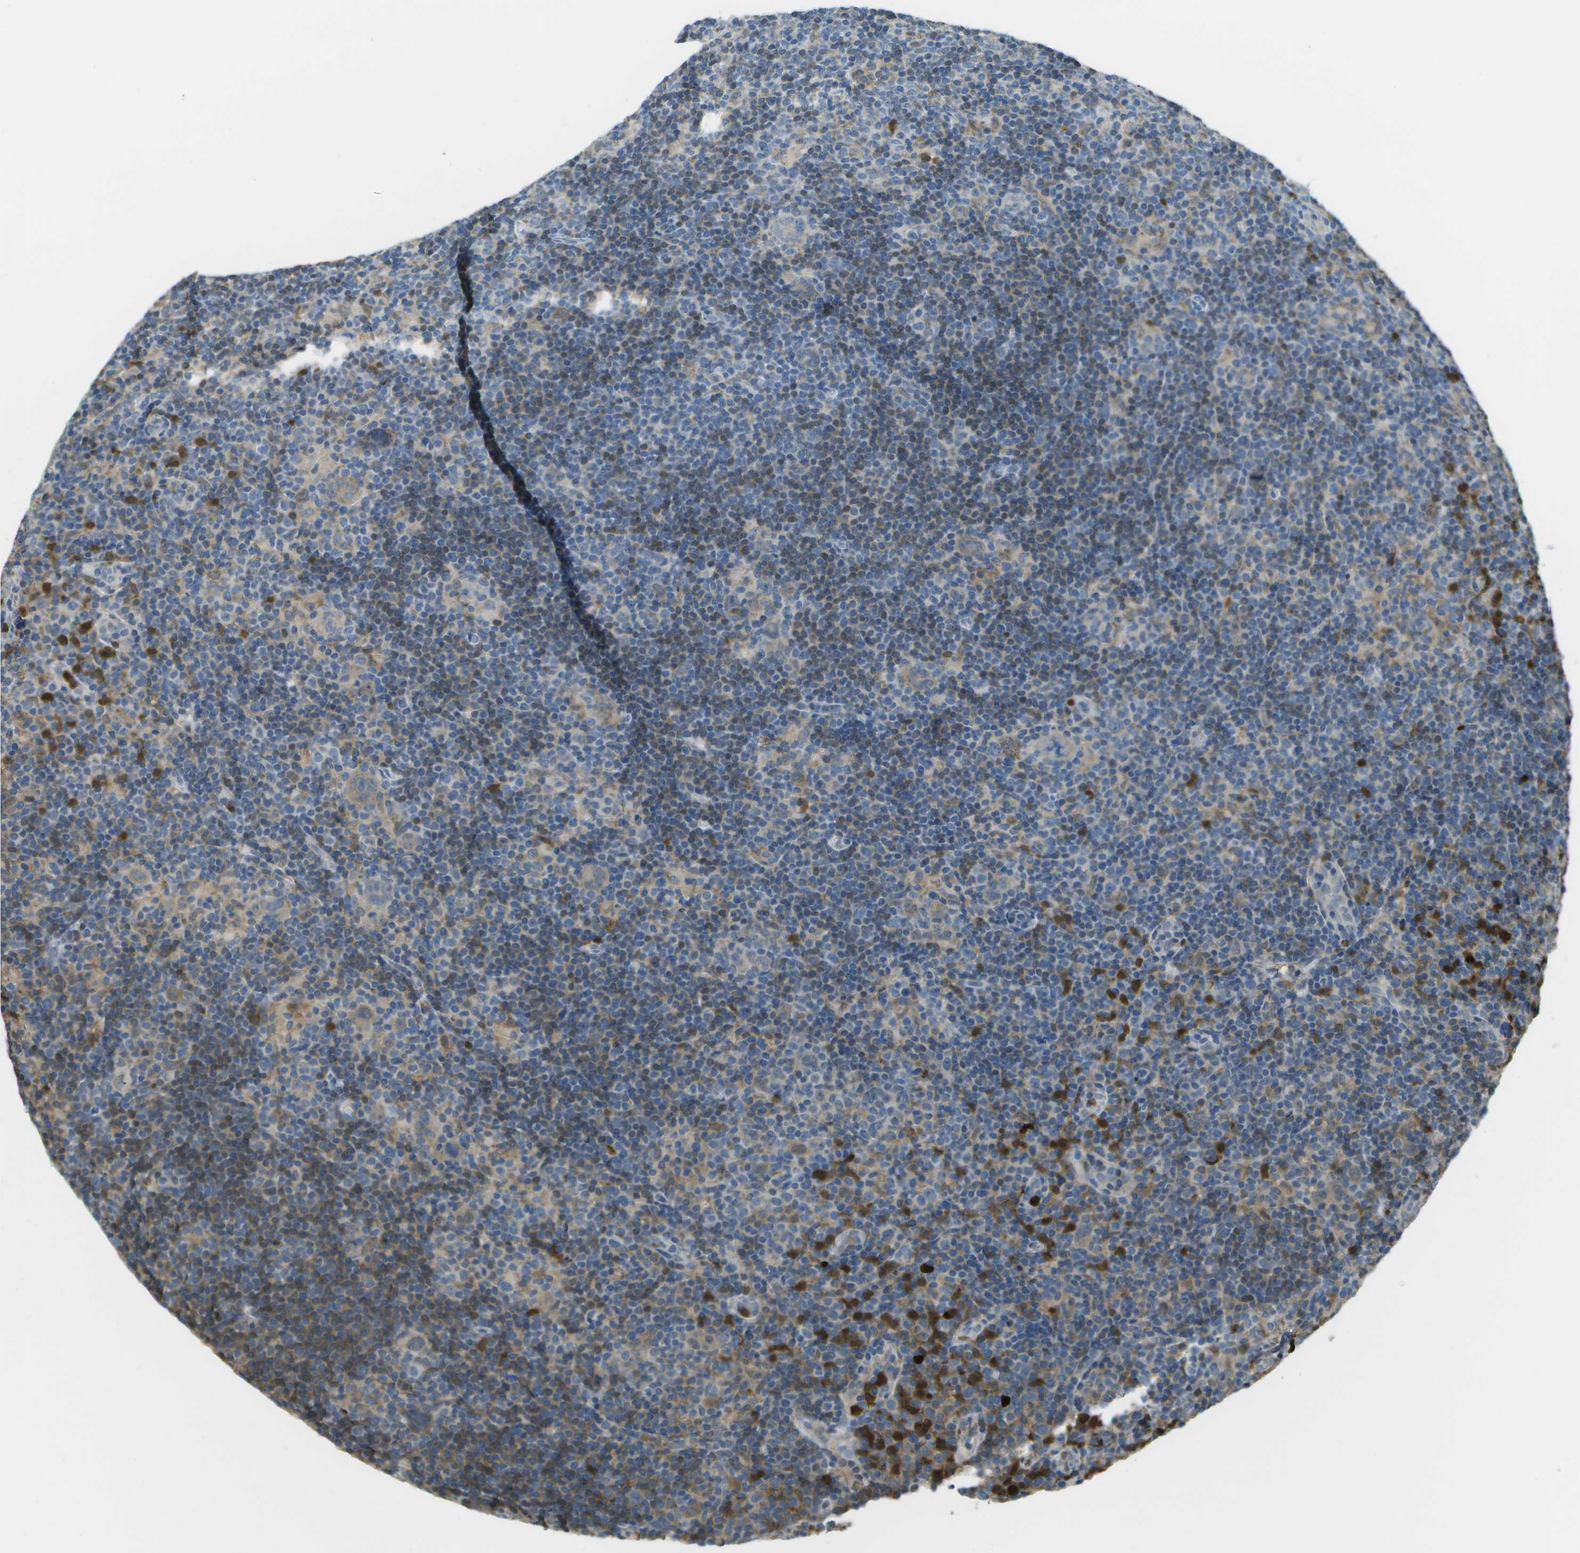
{"staining": {"intensity": "weak", "quantity": ">75%", "location": "cytoplasmic/membranous"}, "tissue": "lymphoma", "cell_type": "Tumor cells", "image_type": "cancer", "snomed": [{"axis": "morphology", "description": "Hodgkin's disease, NOS"}, {"axis": "topography", "description": "Lymph node"}], "caption": "IHC micrograph of human lymphoma stained for a protein (brown), which reveals low levels of weak cytoplasmic/membranous expression in approximately >75% of tumor cells.", "gene": "CACHD1", "patient": {"sex": "female", "age": 57}}